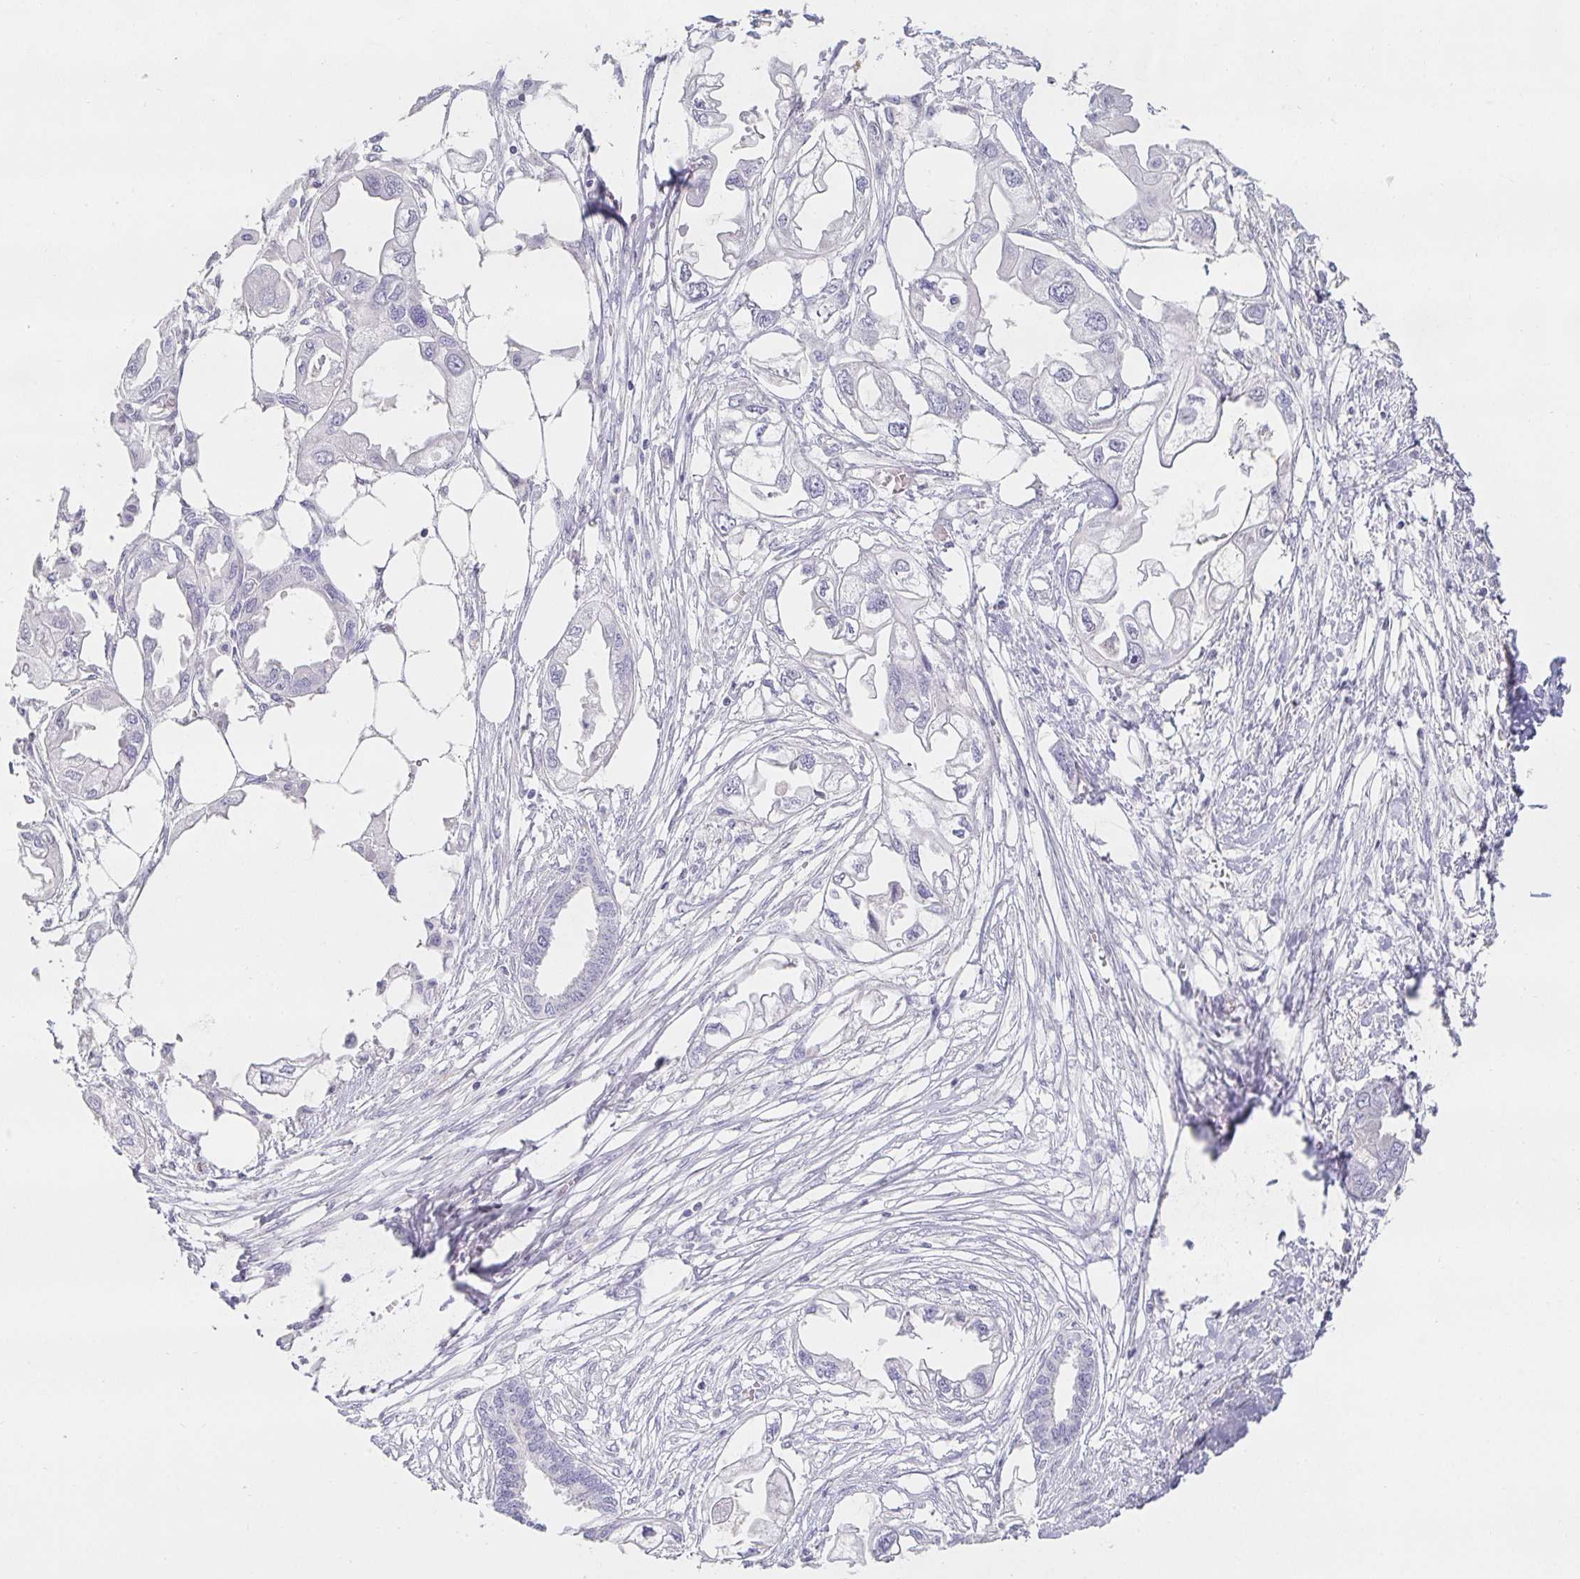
{"staining": {"intensity": "negative", "quantity": "none", "location": "none"}, "tissue": "endometrial cancer", "cell_type": "Tumor cells", "image_type": "cancer", "snomed": [{"axis": "morphology", "description": "Adenocarcinoma, NOS"}, {"axis": "morphology", "description": "Adenocarcinoma, metastatic, NOS"}, {"axis": "topography", "description": "Adipose tissue"}, {"axis": "topography", "description": "Endometrium"}], "caption": "Endometrial cancer (metastatic adenocarcinoma) stained for a protein using immunohistochemistry (IHC) displays no staining tumor cells.", "gene": "PDX1", "patient": {"sex": "female", "age": 67}}